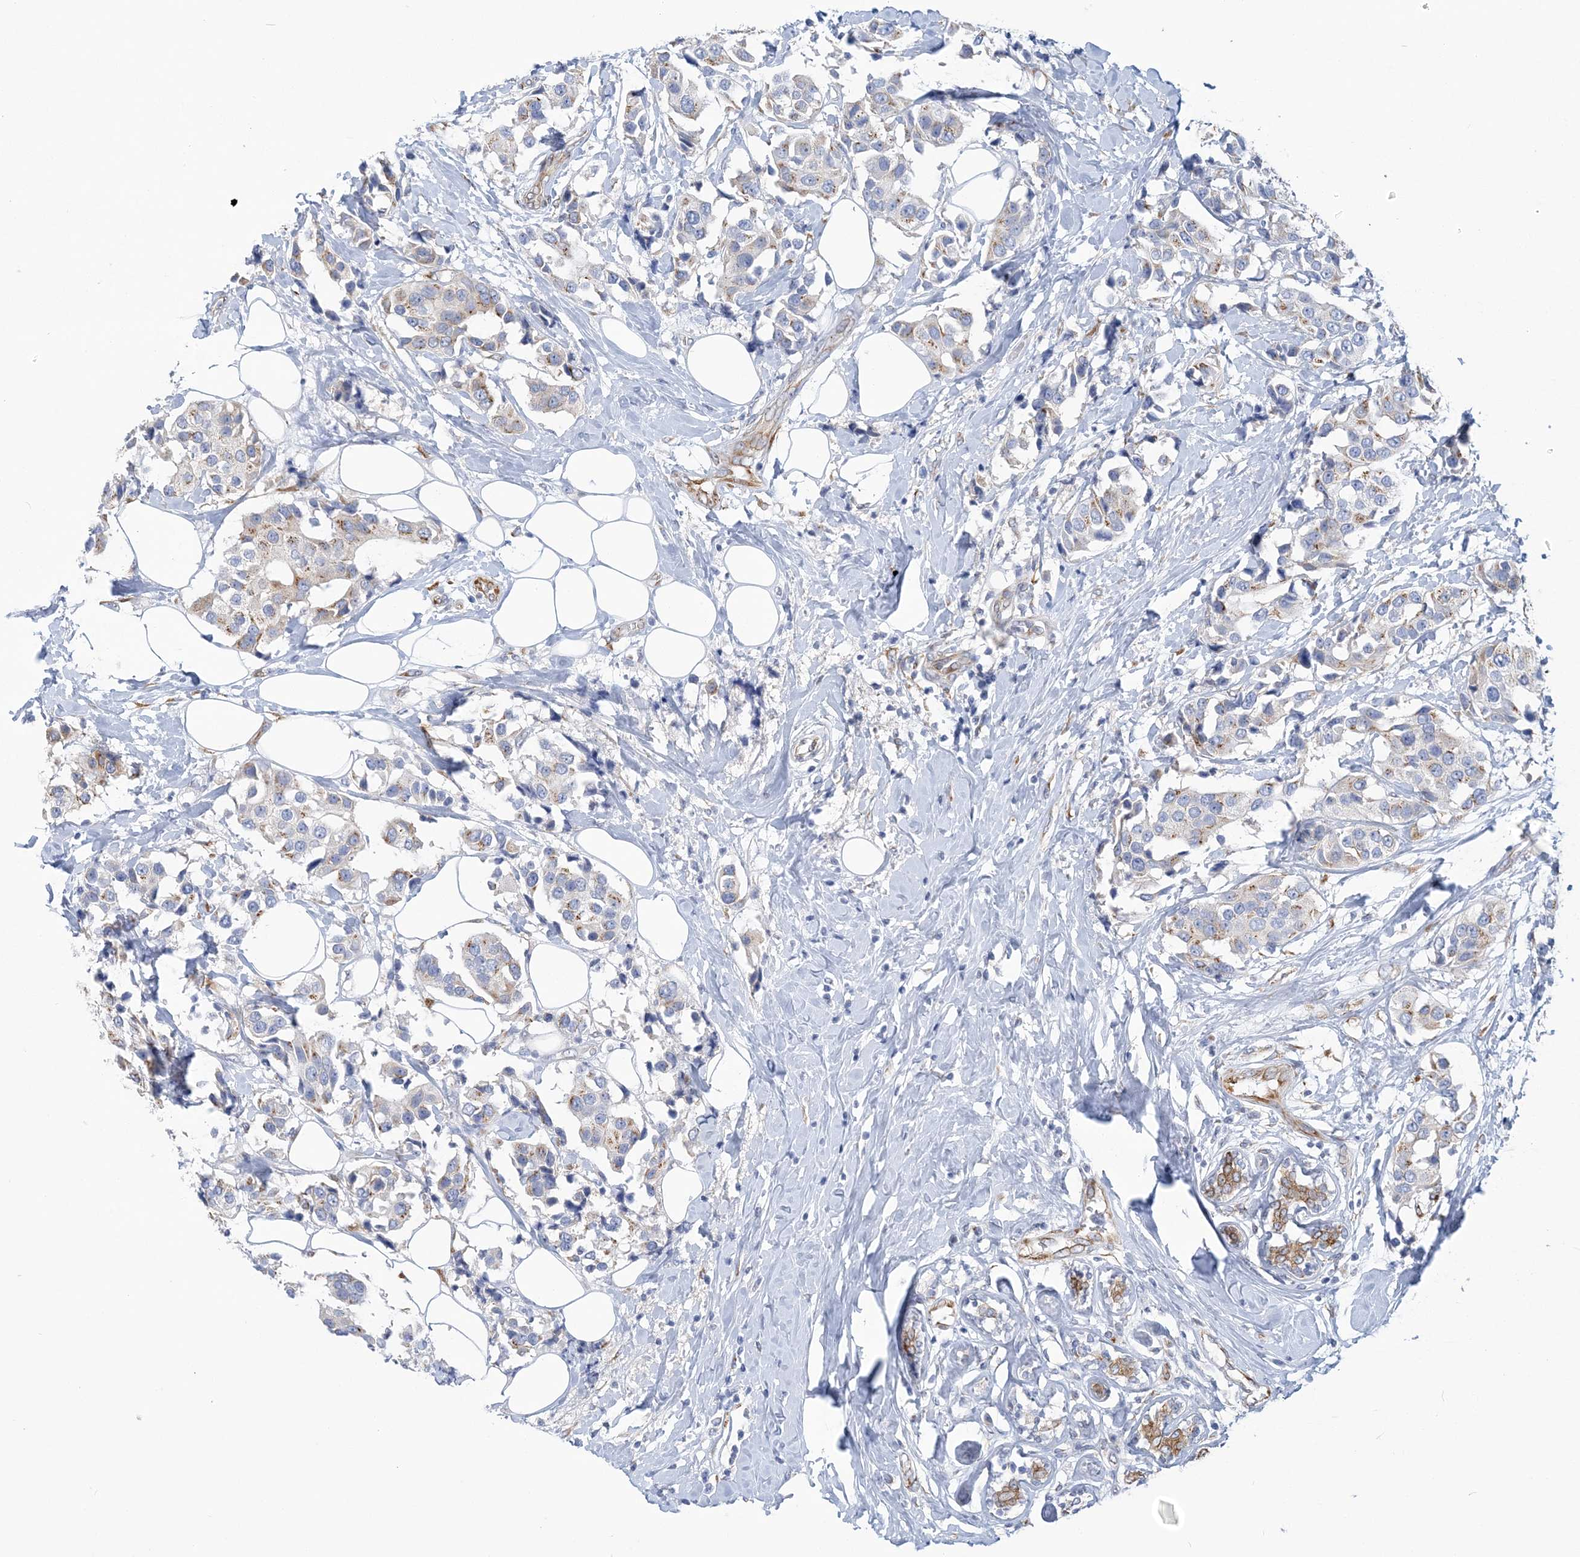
{"staining": {"intensity": "moderate", "quantity": "25%-75%", "location": "cytoplasmic/membranous"}, "tissue": "breast cancer", "cell_type": "Tumor cells", "image_type": "cancer", "snomed": [{"axis": "morphology", "description": "Normal tissue, NOS"}, {"axis": "morphology", "description": "Duct carcinoma"}, {"axis": "topography", "description": "Breast"}], "caption": "Breast cancer (intraductal carcinoma) tissue exhibits moderate cytoplasmic/membranous expression in about 25%-75% of tumor cells, visualized by immunohistochemistry. The staining was performed using DAB to visualize the protein expression in brown, while the nuclei were stained in blue with hematoxylin (Magnification: 20x).", "gene": "PLEKHG4B", "patient": {"sex": "female", "age": 39}}